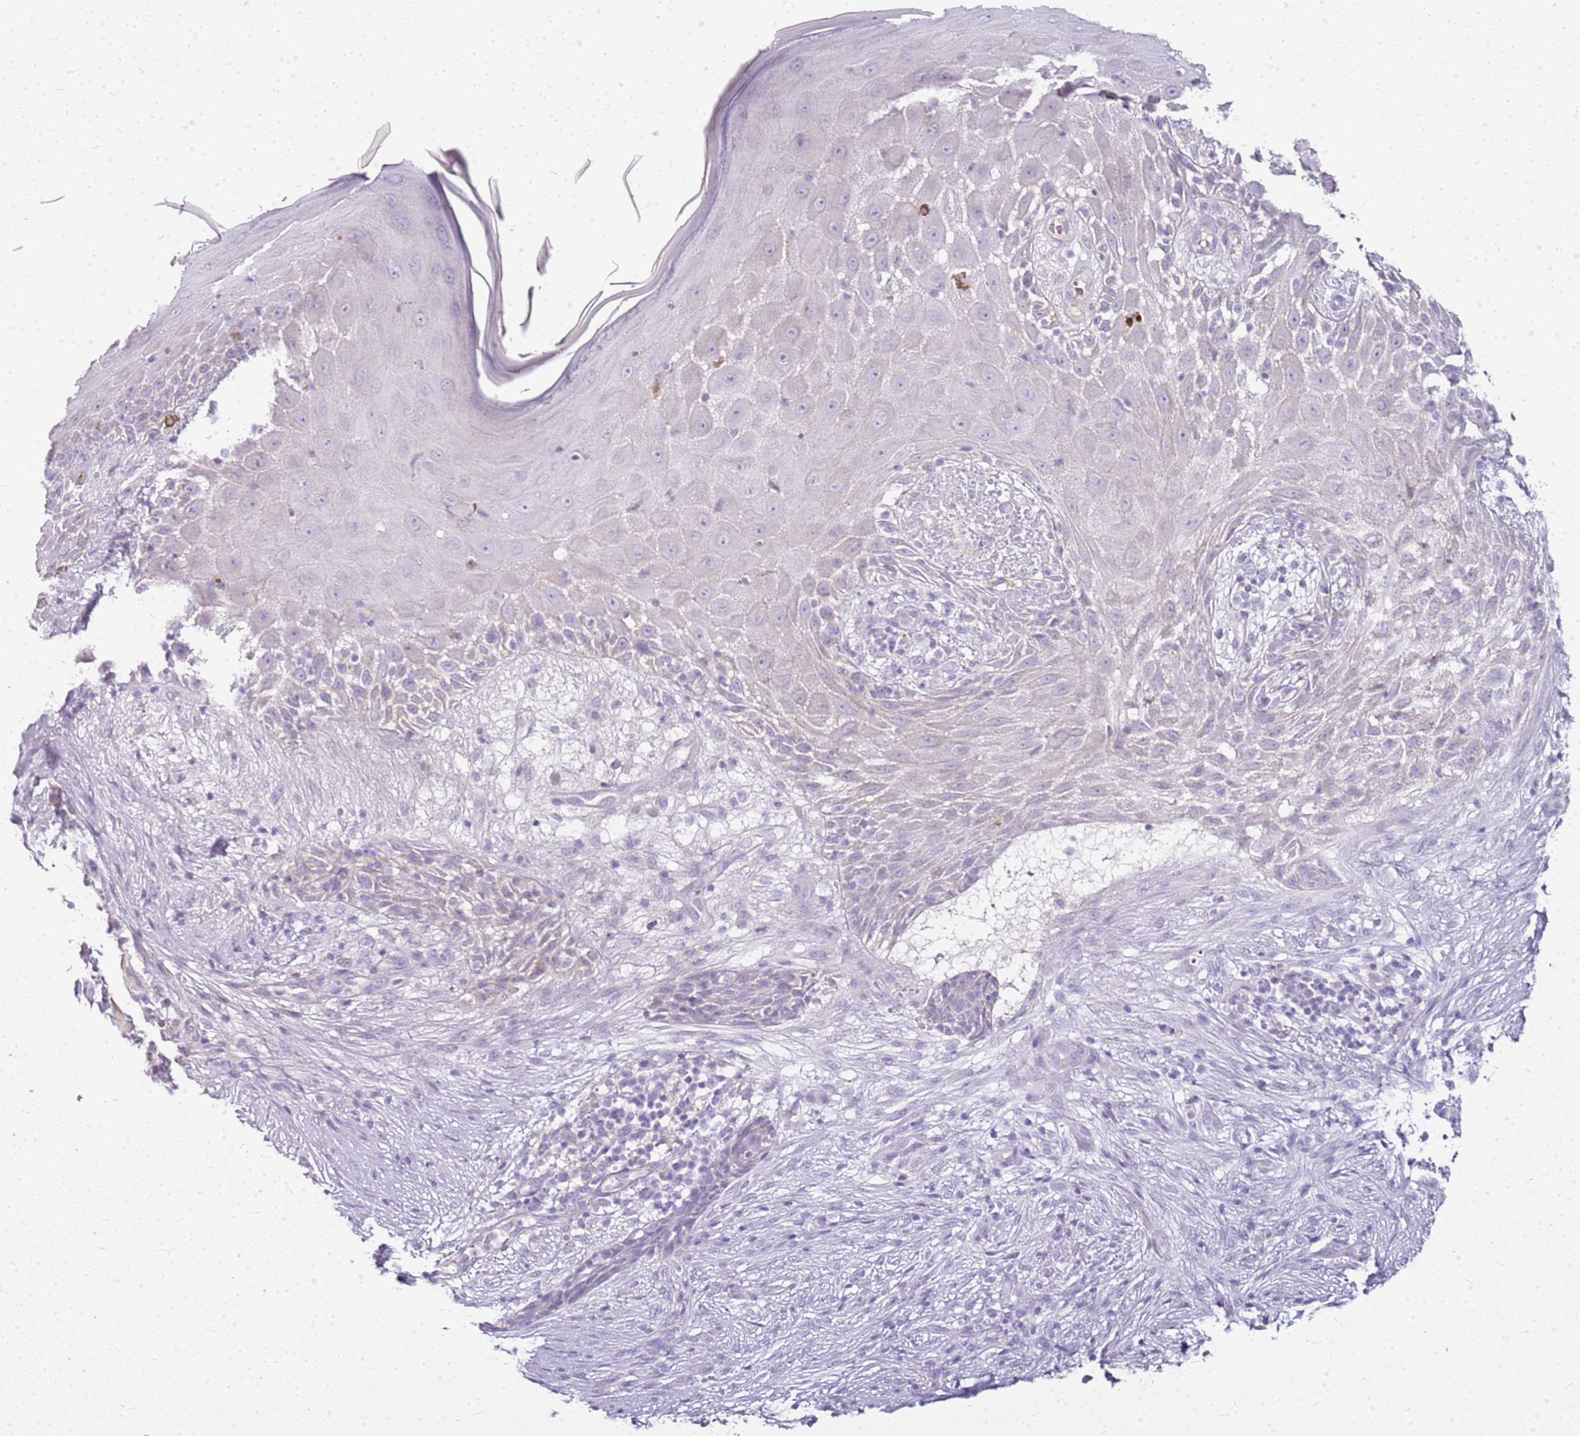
{"staining": {"intensity": "negative", "quantity": "none", "location": "none"}, "tissue": "skin cancer", "cell_type": "Tumor cells", "image_type": "cancer", "snomed": [{"axis": "morphology", "description": "Basal cell carcinoma"}, {"axis": "topography", "description": "Skin"}], "caption": "Immunohistochemistry (IHC) micrograph of neoplastic tissue: skin cancer stained with DAB exhibits no significant protein expression in tumor cells.", "gene": "FABP2", "patient": {"sex": "female", "age": 65}}